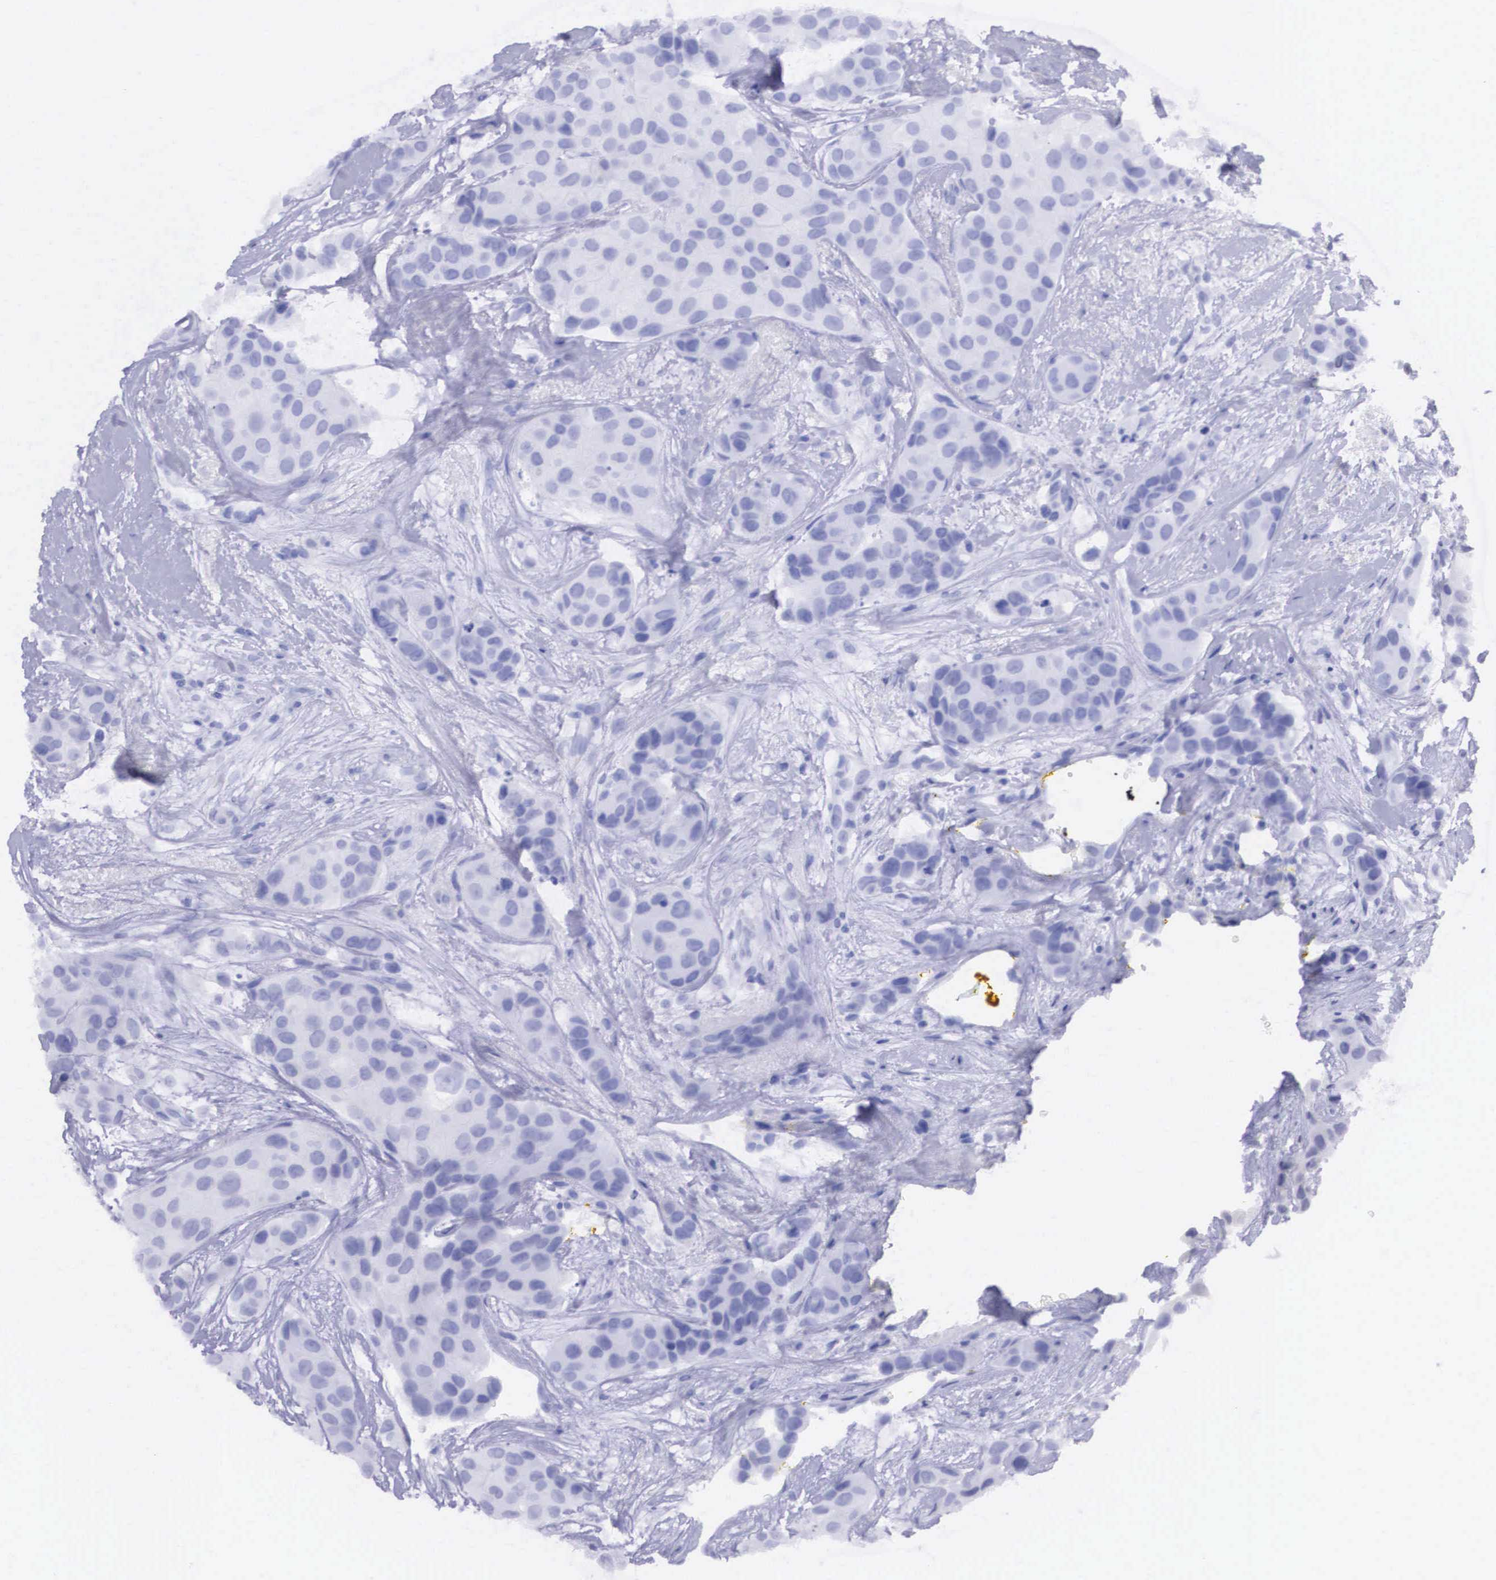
{"staining": {"intensity": "negative", "quantity": "none", "location": "none"}, "tissue": "breast cancer", "cell_type": "Tumor cells", "image_type": "cancer", "snomed": [{"axis": "morphology", "description": "Duct carcinoma"}, {"axis": "topography", "description": "Breast"}], "caption": "DAB immunohistochemical staining of breast intraductal carcinoma exhibits no significant positivity in tumor cells.", "gene": "ETV6", "patient": {"sex": "female", "age": 68}}